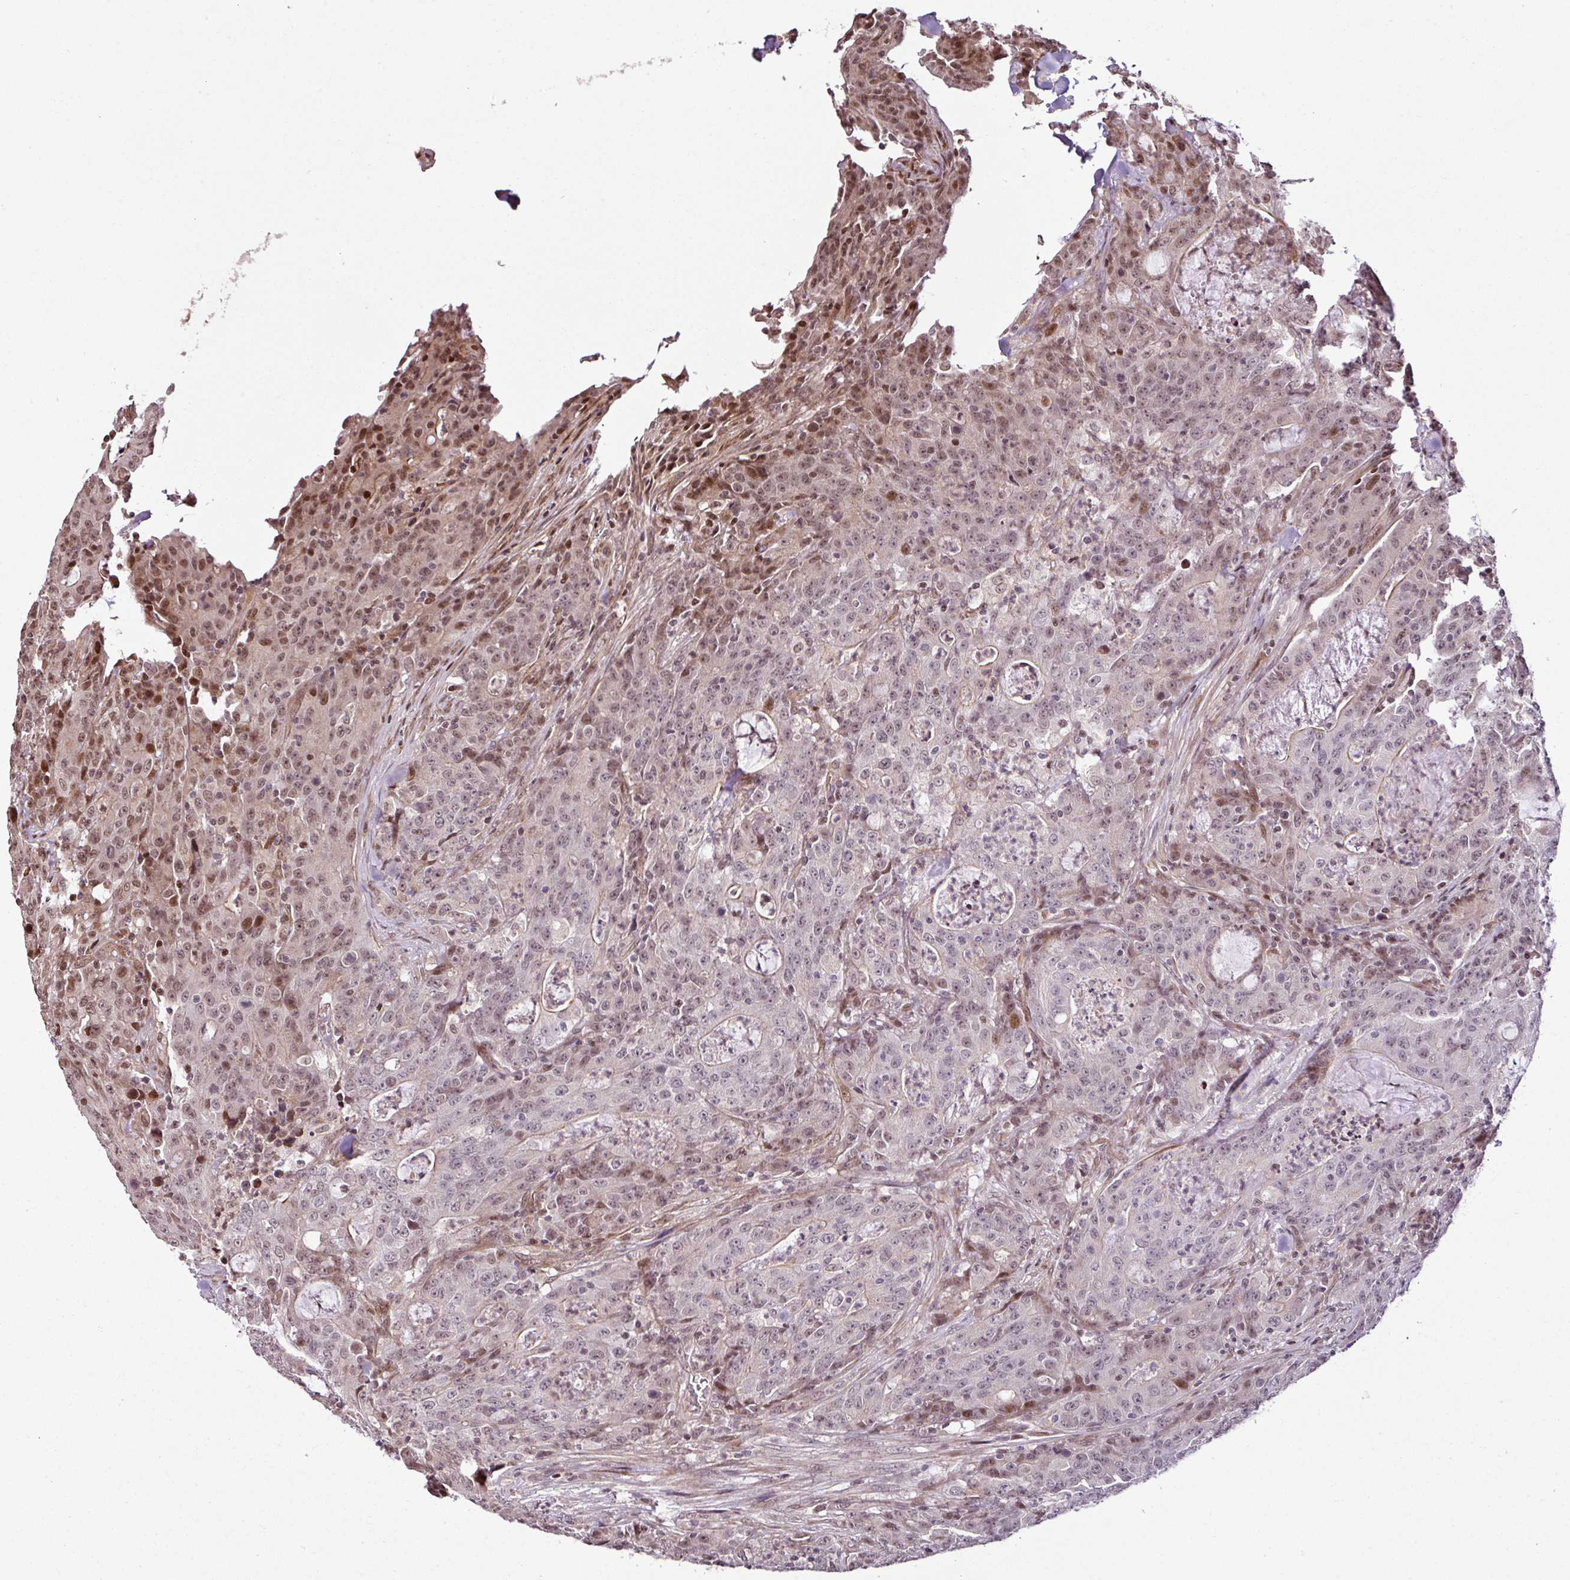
{"staining": {"intensity": "moderate", "quantity": "<25%", "location": "nuclear"}, "tissue": "colorectal cancer", "cell_type": "Tumor cells", "image_type": "cancer", "snomed": [{"axis": "morphology", "description": "Adenocarcinoma, NOS"}, {"axis": "topography", "description": "Colon"}], "caption": "An image showing moderate nuclear staining in about <25% of tumor cells in colorectal cancer (adenocarcinoma), as visualized by brown immunohistochemical staining.", "gene": "COPRS", "patient": {"sex": "male", "age": 83}}